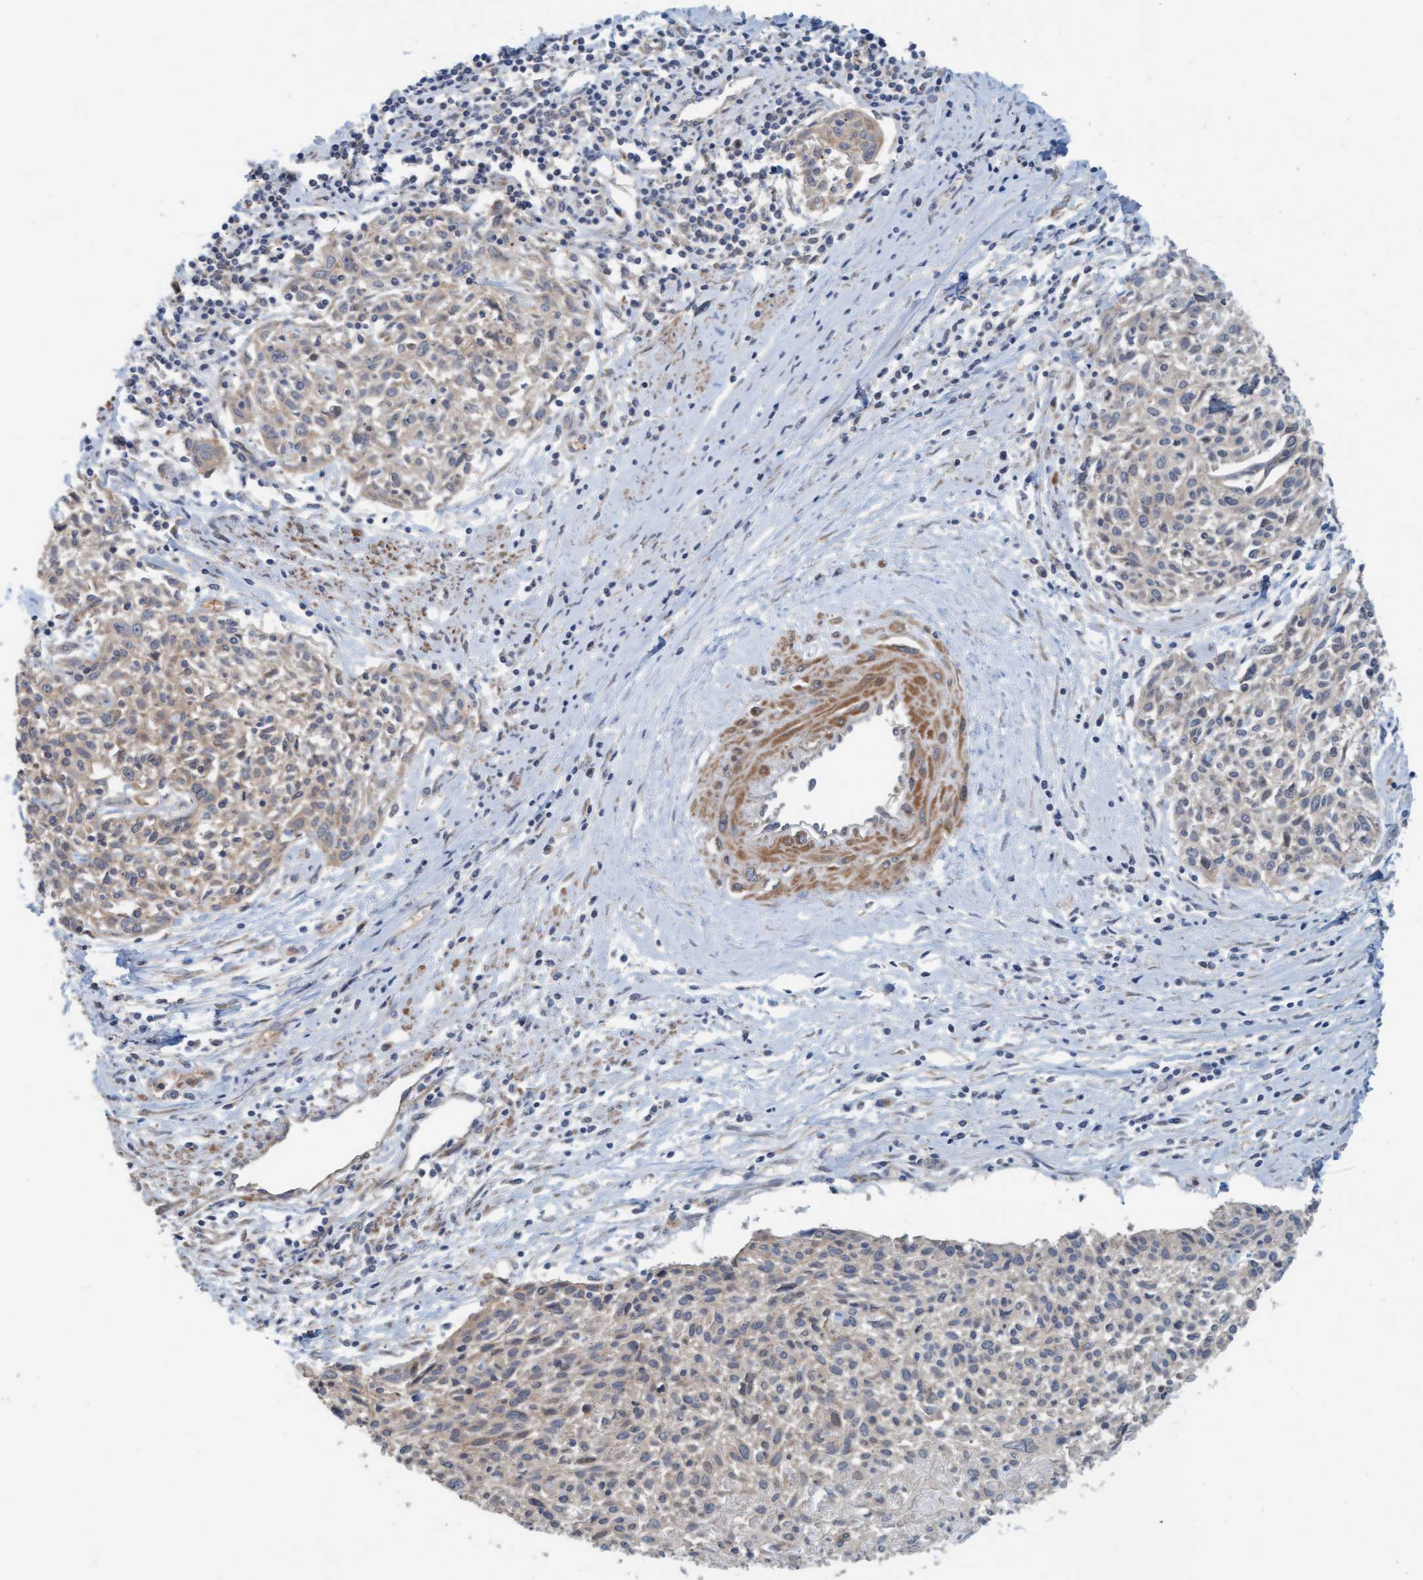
{"staining": {"intensity": "negative", "quantity": "none", "location": "none"}, "tissue": "cervical cancer", "cell_type": "Tumor cells", "image_type": "cancer", "snomed": [{"axis": "morphology", "description": "Squamous cell carcinoma, NOS"}, {"axis": "topography", "description": "Cervix"}], "caption": "DAB immunohistochemical staining of human squamous cell carcinoma (cervical) displays no significant positivity in tumor cells.", "gene": "UBAP1", "patient": {"sex": "female", "age": 51}}